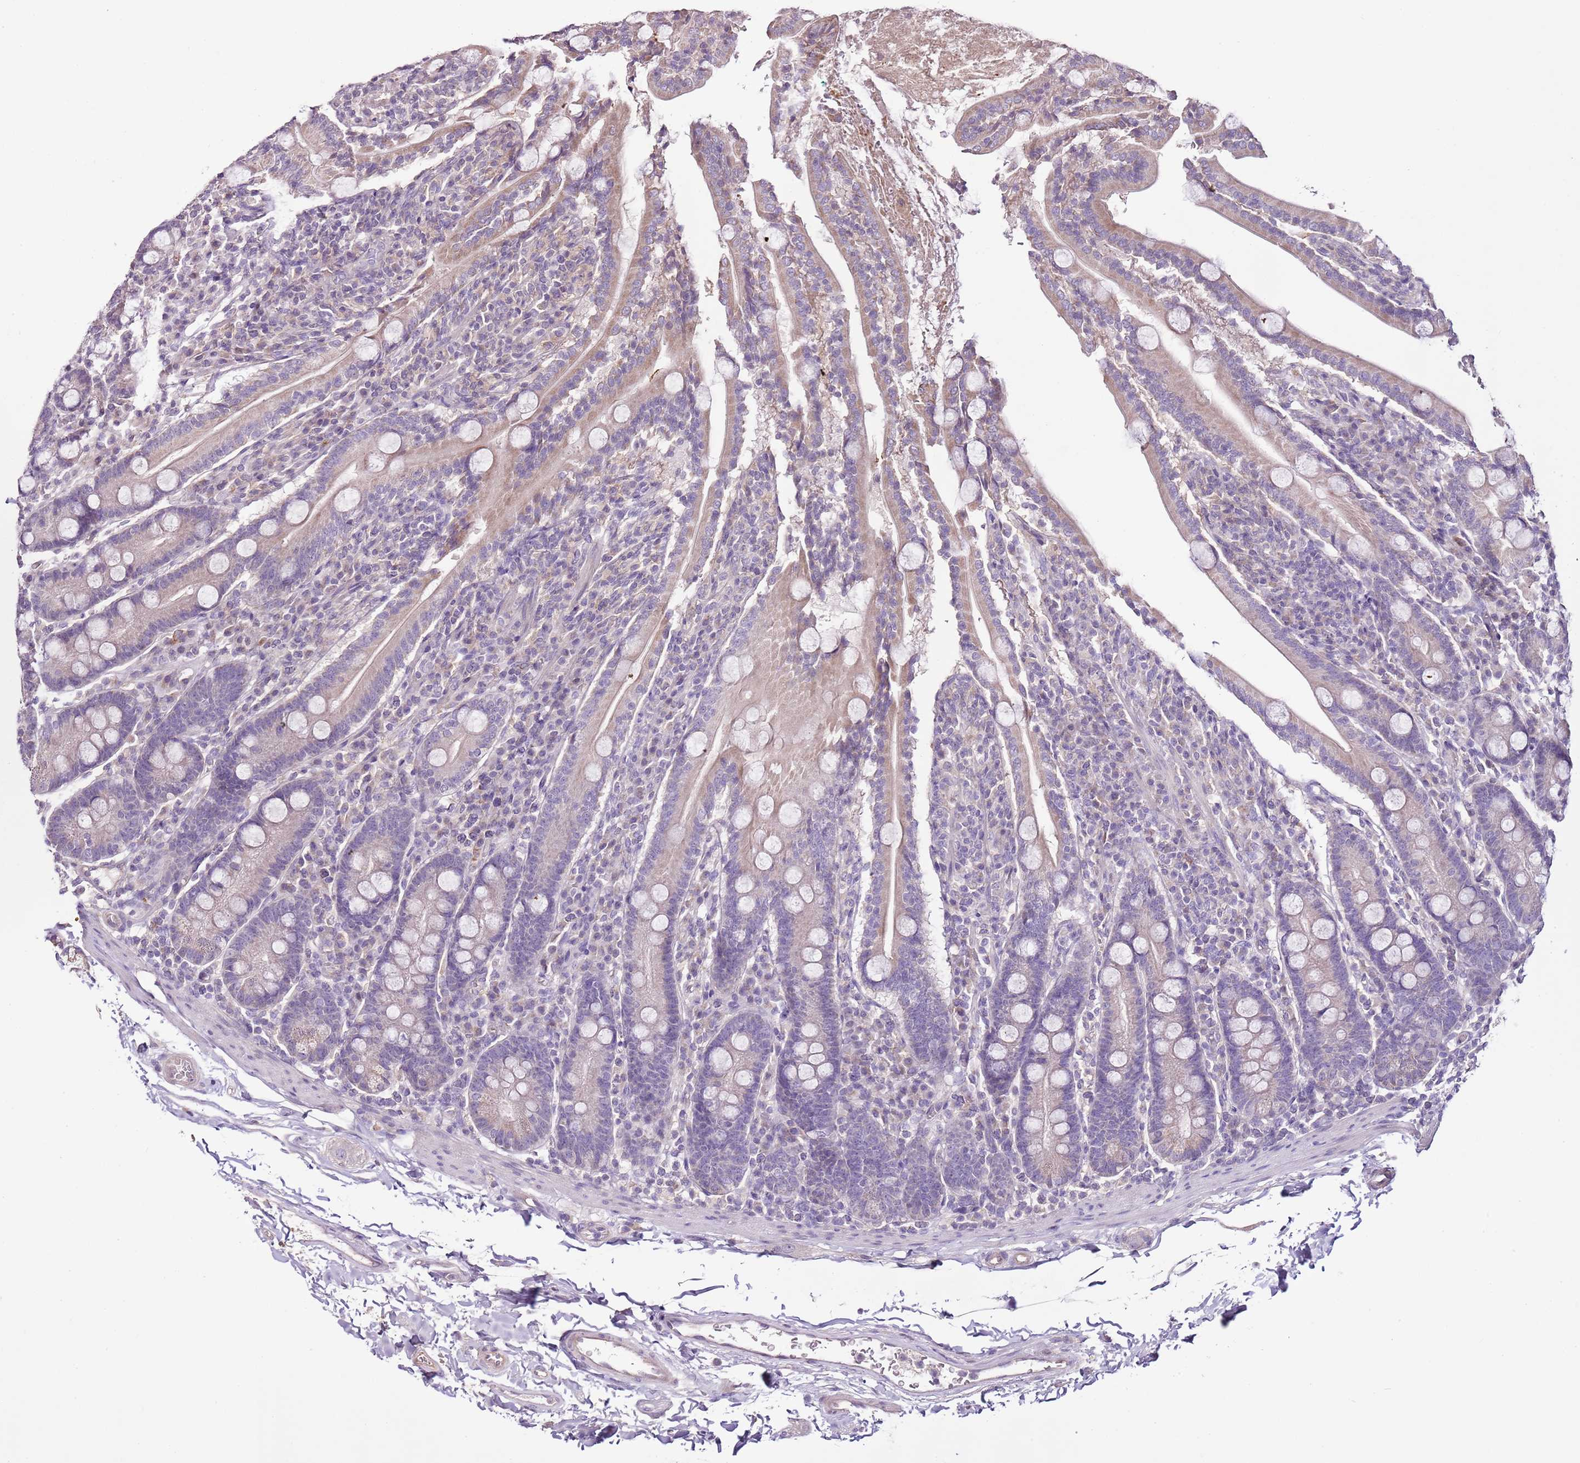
{"staining": {"intensity": "moderate", "quantity": "25%-75%", "location": "cytoplasmic/membranous"}, "tissue": "duodenum", "cell_type": "Glandular cells", "image_type": "normal", "snomed": [{"axis": "morphology", "description": "Normal tissue, NOS"}, {"axis": "topography", "description": "Duodenum"}], "caption": "Immunohistochemical staining of benign duodenum exhibits medium levels of moderate cytoplasmic/membranous expression in approximately 25%-75% of glandular cells.", "gene": "CMKLR1", "patient": {"sex": "male", "age": 35}}